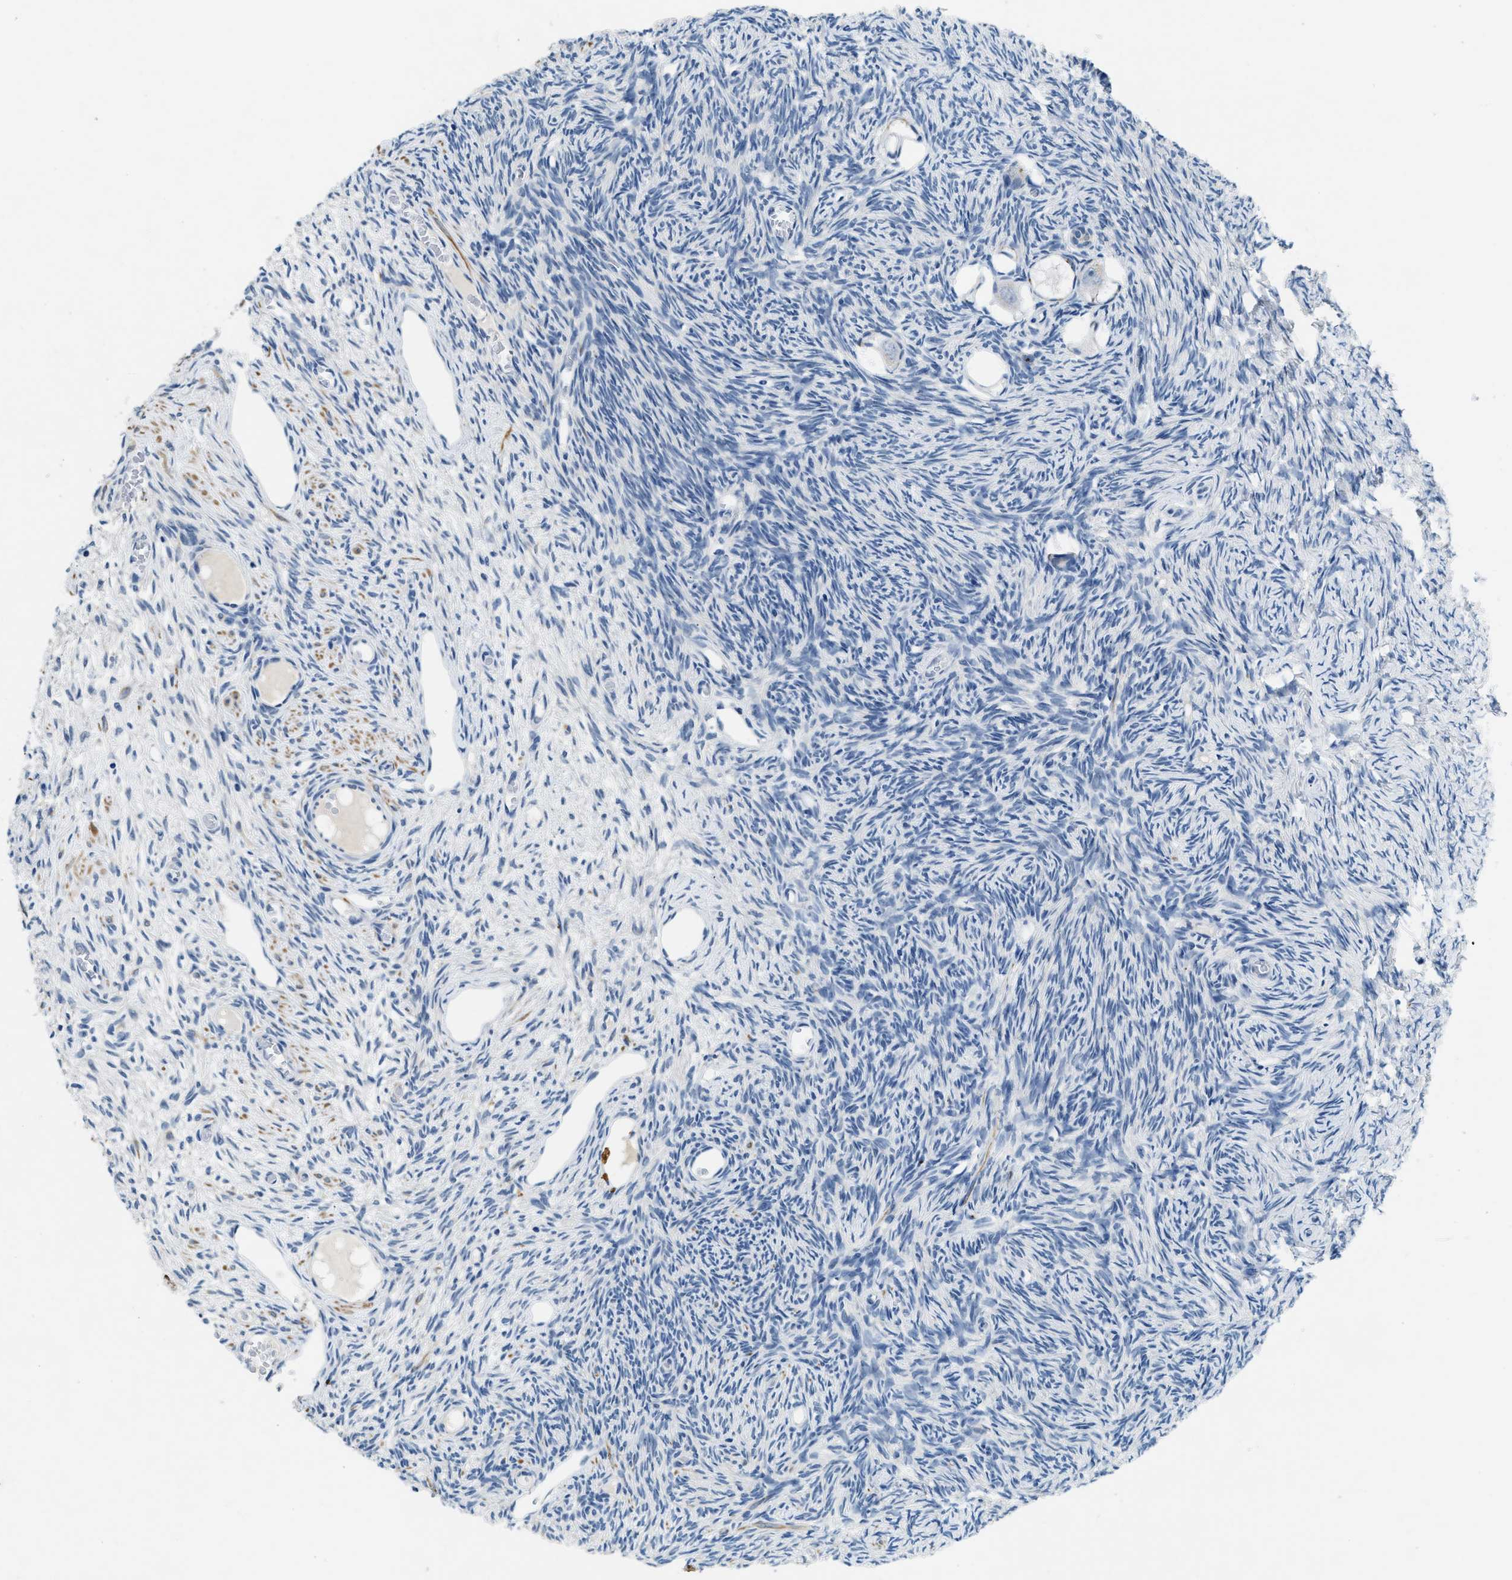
{"staining": {"intensity": "negative", "quantity": "none", "location": "none"}, "tissue": "ovary", "cell_type": "Follicle cells", "image_type": "normal", "snomed": [{"axis": "morphology", "description": "Normal tissue, NOS"}, {"axis": "topography", "description": "Ovary"}], "caption": "Photomicrograph shows no significant protein positivity in follicle cells of benign ovary.", "gene": "CFAP20", "patient": {"sex": "female", "age": 27}}